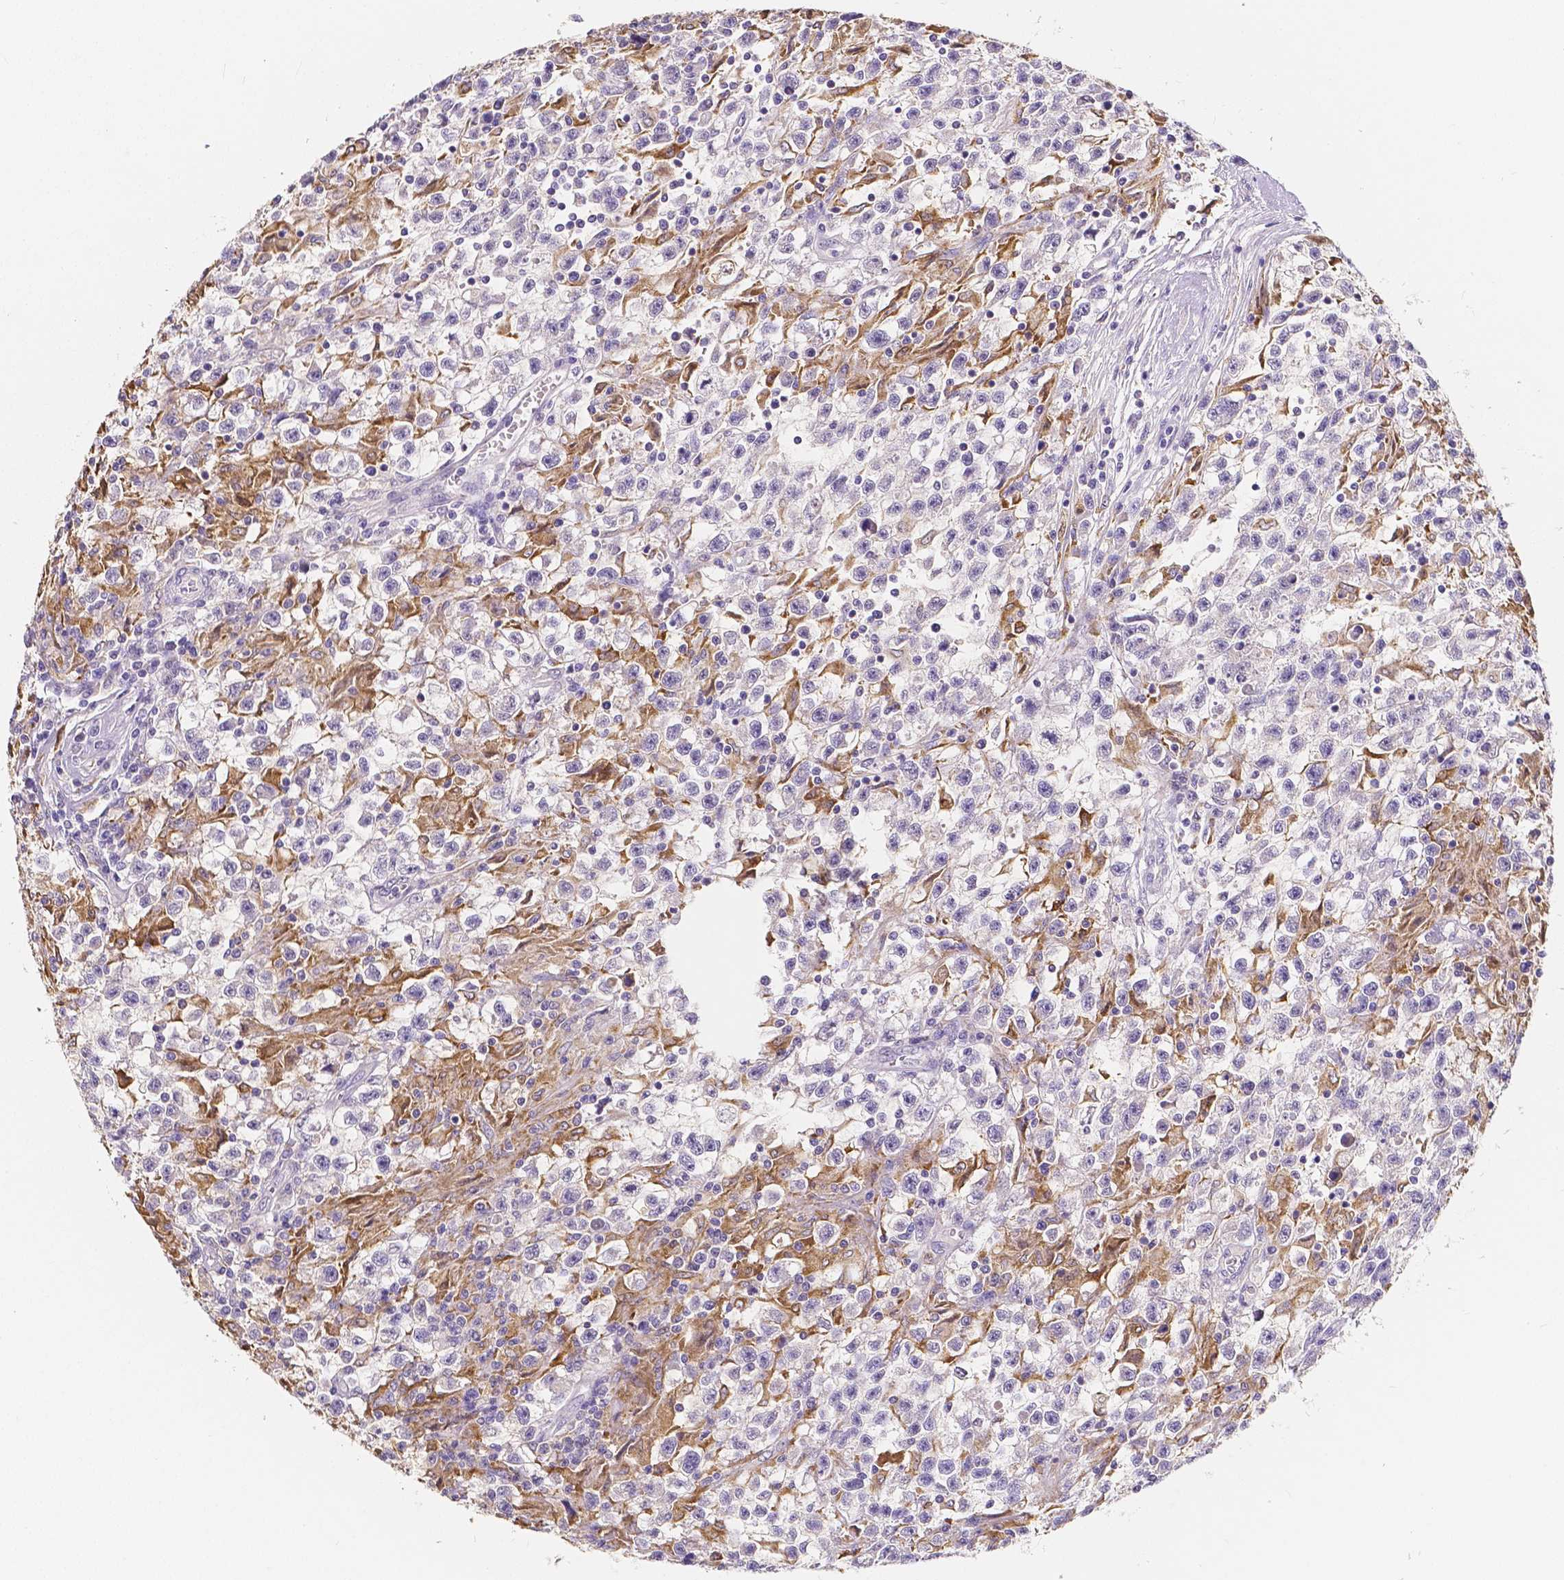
{"staining": {"intensity": "negative", "quantity": "none", "location": "none"}, "tissue": "testis cancer", "cell_type": "Tumor cells", "image_type": "cancer", "snomed": [{"axis": "morphology", "description": "Seminoma, NOS"}, {"axis": "topography", "description": "Testis"}], "caption": "A high-resolution photomicrograph shows IHC staining of seminoma (testis), which shows no significant expression in tumor cells.", "gene": "ACP5", "patient": {"sex": "male", "age": 31}}